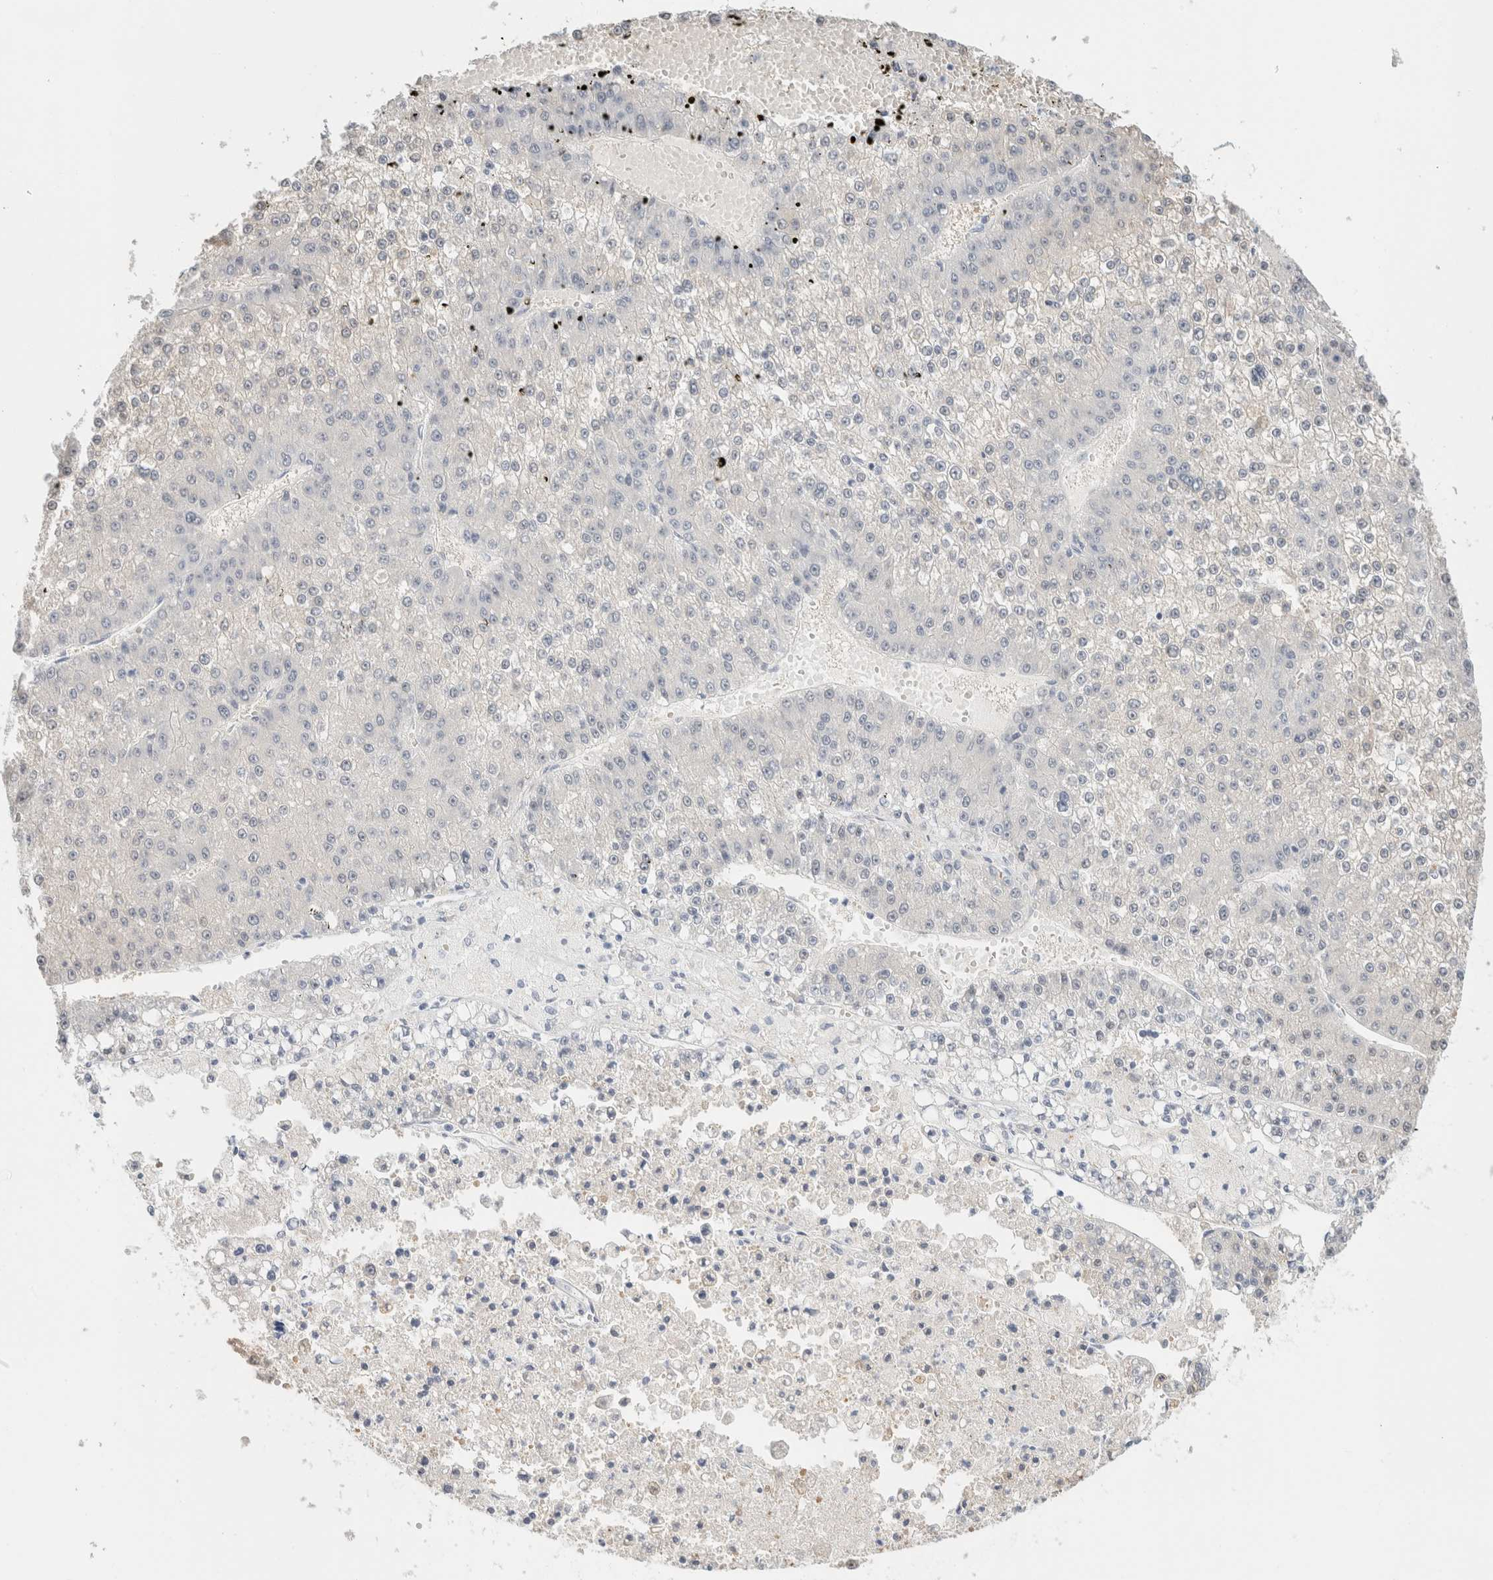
{"staining": {"intensity": "negative", "quantity": "none", "location": "none"}, "tissue": "liver cancer", "cell_type": "Tumor cells", "image_type": "cancer", "snomed": [{"axis": "morphology", "description": "Carcinoma, Hepatocellular, NOS"}, {"axis": "topography", "description": "Liver"}], "caption": "Tumor cells show no significant protein positivity in liver cancer.", "gene": "RTN4", "patient": {"sex": "female", "age": 73}}